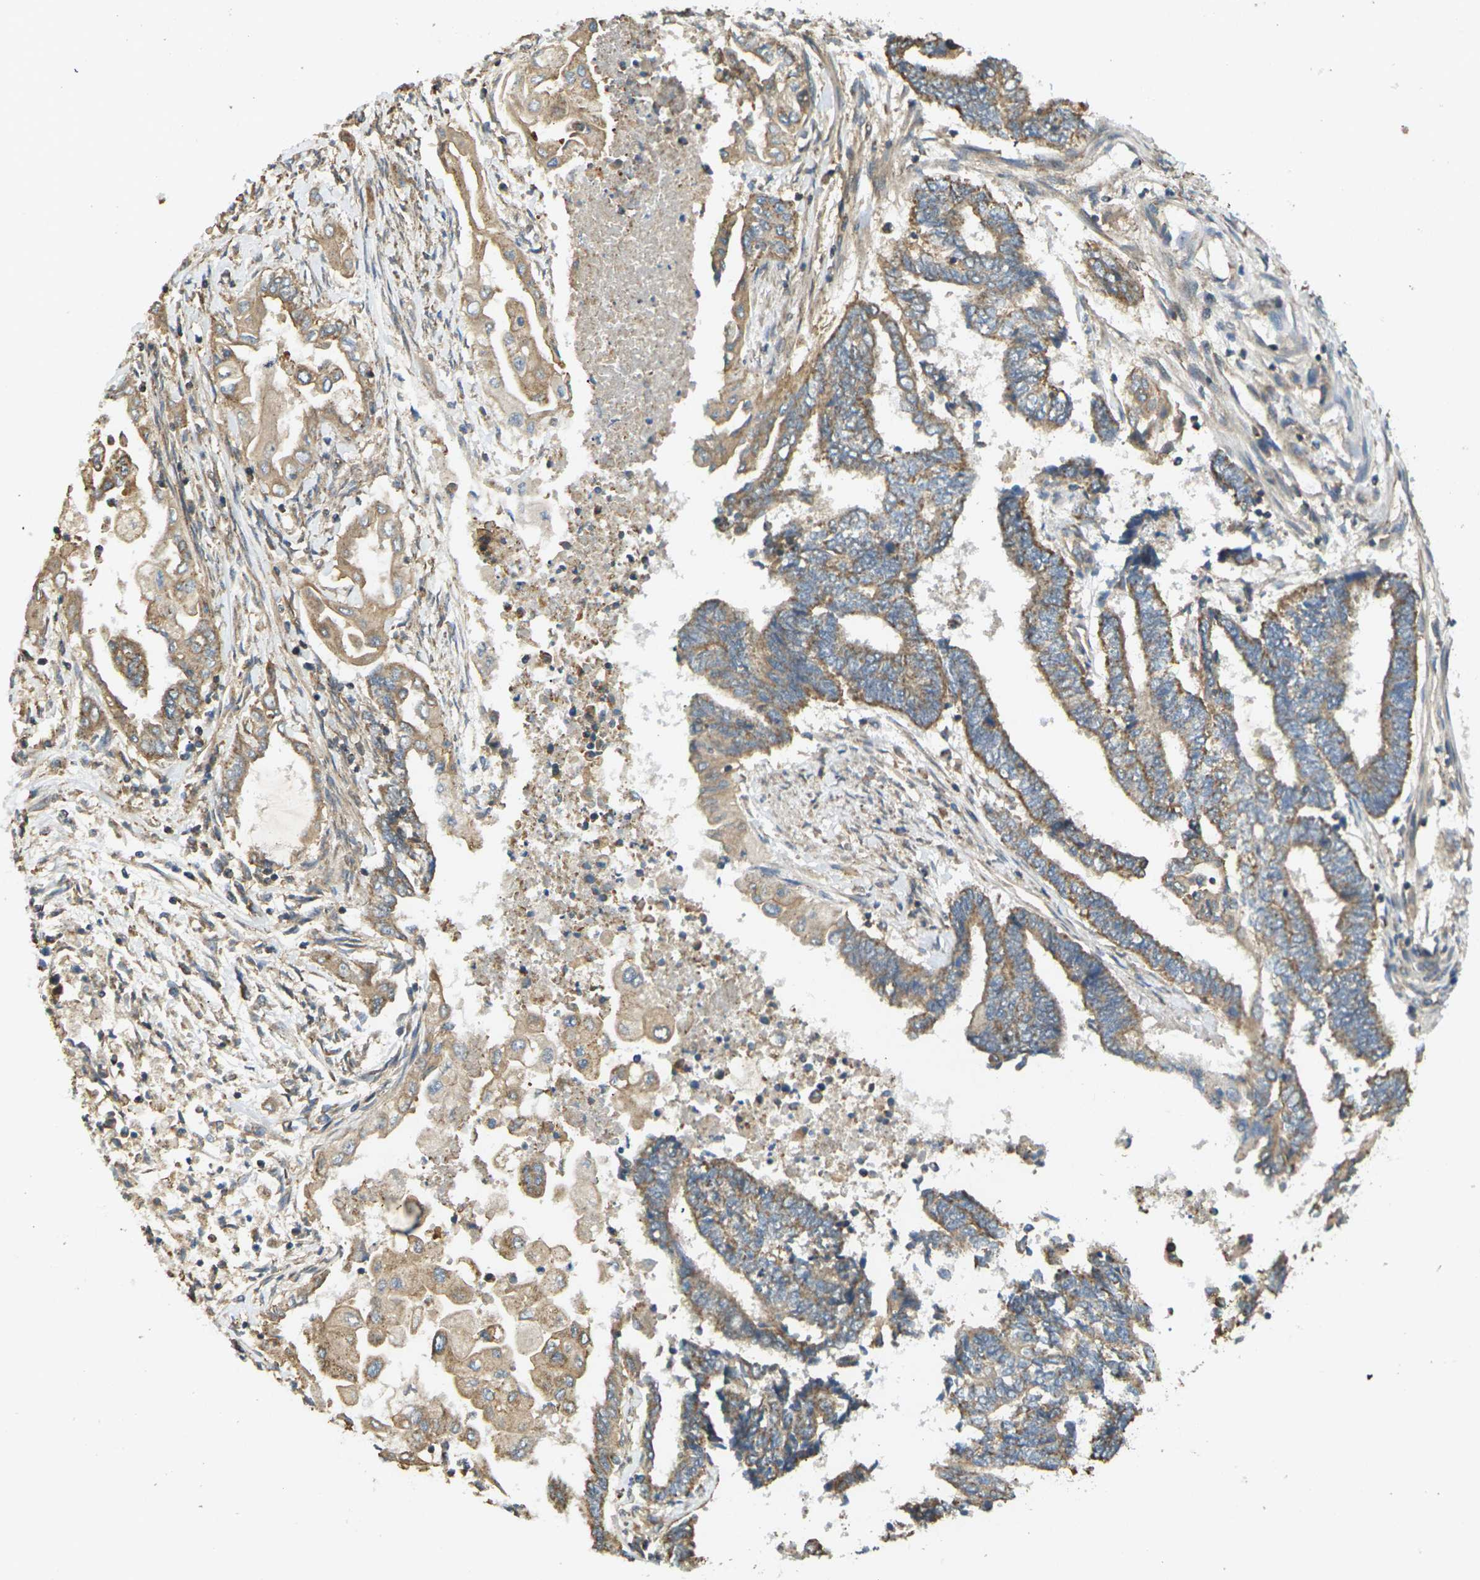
{"staining": {"intensity": "moderate", "quantity": ">75%", "location": "cytoplasmic/membranous"}, "tissue": "endometrial cancer", "cell_type": "Tumor cells", "image_type": "cancer", "snomed": [{"axis": "morphology", "description": "Adenocarcinoma, NOS"}, {"axis": "topography", "description": "Uterus"}, {"axis": "topography", "description": "Endometrium"}], "caption": "The immunohistochemical stain shows moderate cytoplasmic/membranous expression in tumor cells of endometrial cancer (adenocarcinoma) tissue. (DAB (3,3'-diaminobenzidine) IHC, brown staining for protein, blue staining for nuclei).", "gene": "KSR1", "patient": {"sex": "female", "age": 70}}